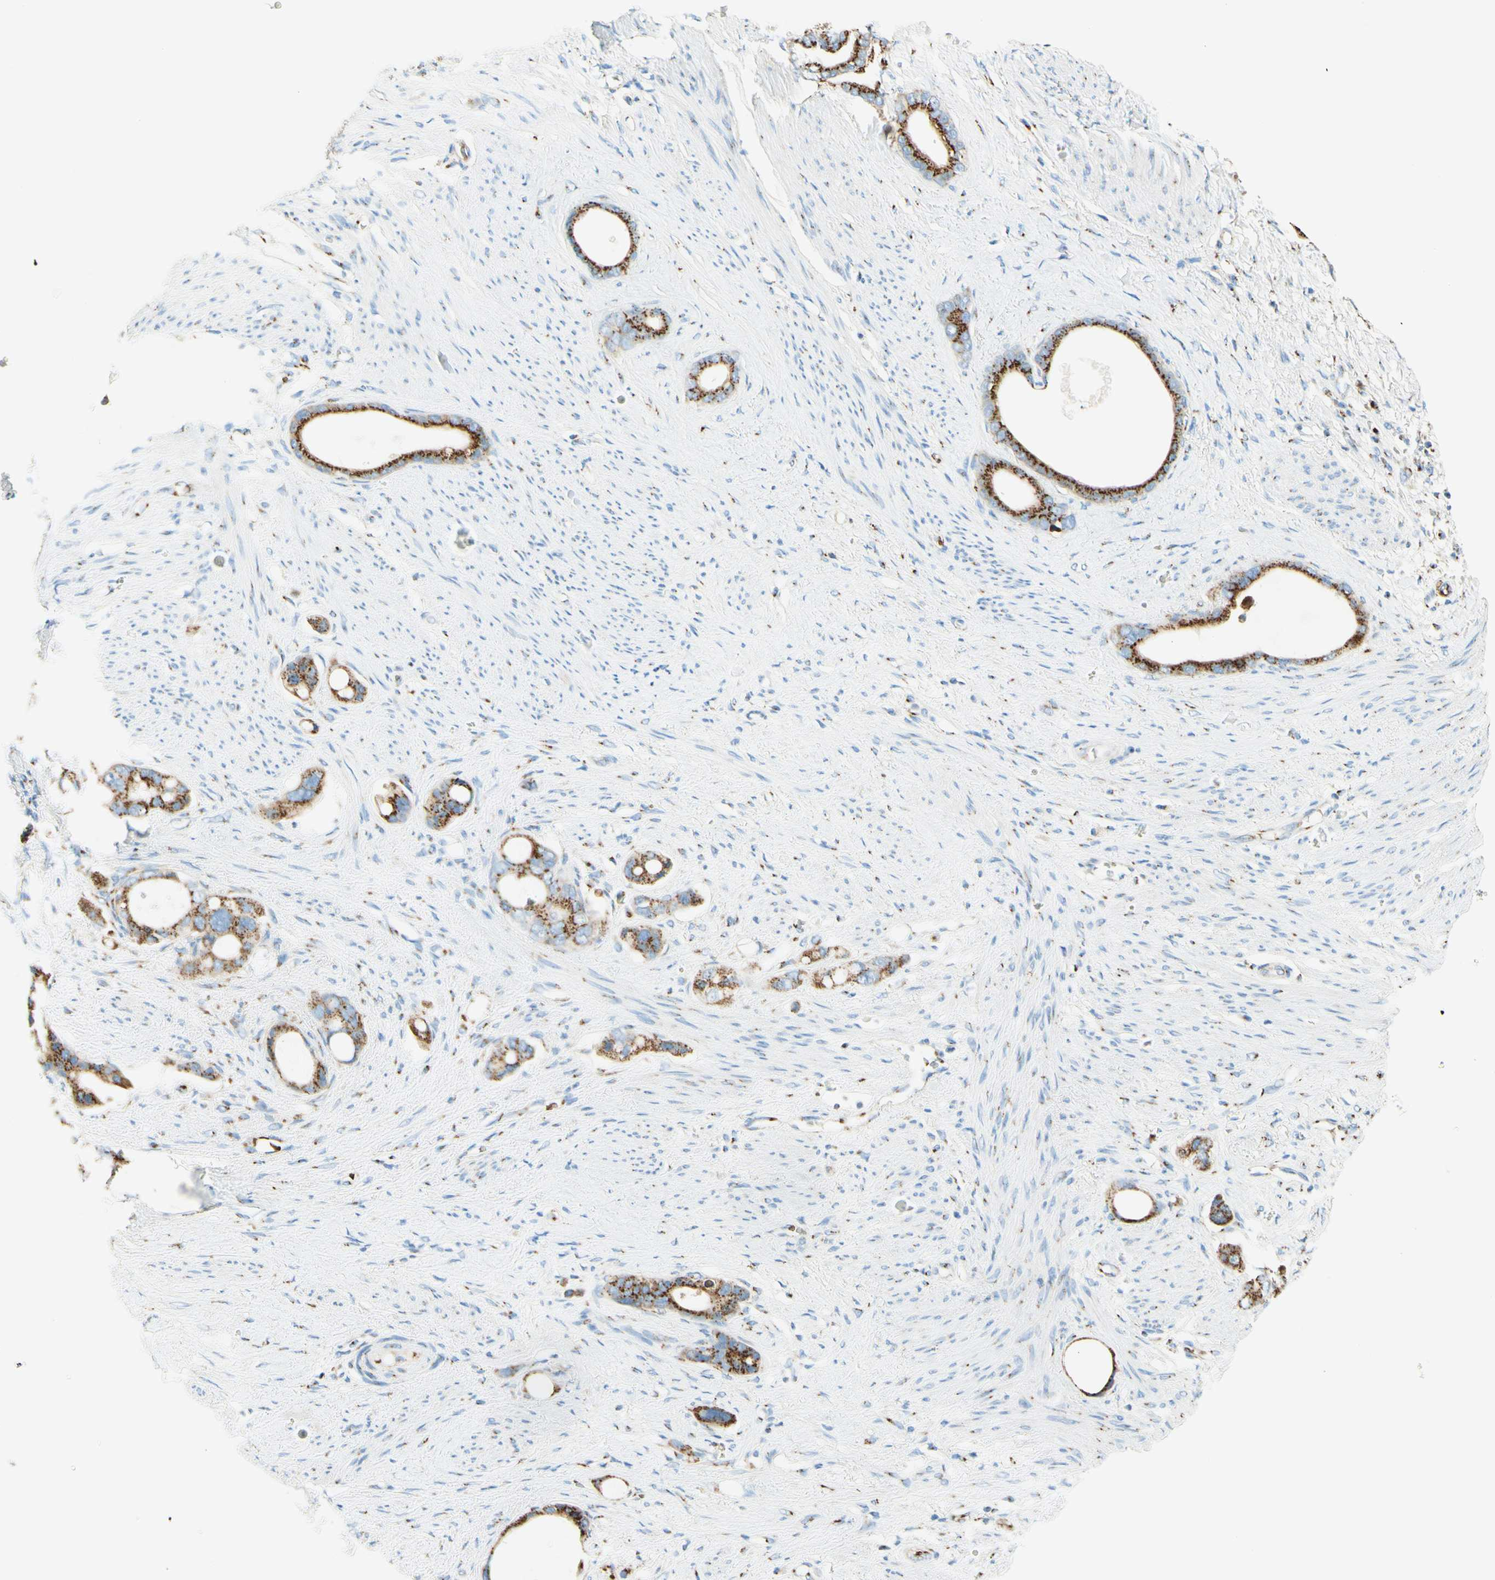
{"staining": {"intensity": "strong", "quantity": ">75%", "location": "cytoplasmic/membranous"}, "tissue": "stomach cancer", "cell_type": "Tumor cells", "image_type": "cancer", "snomed": [{"axis": "morphology", "description": "Adenocarcinoma, NOS"}, {"axis": "topography", "description": "Stomach"}], "caption": "Adenocarcinoma (stomach) tissue demonstrates strong cytoplasmic/membranous positivity in approximately >75% of tumor cells, visualized by immunohistochemistry.", "gene": "GOLGB1", "patient": {"sex": "female", "age": 75}}